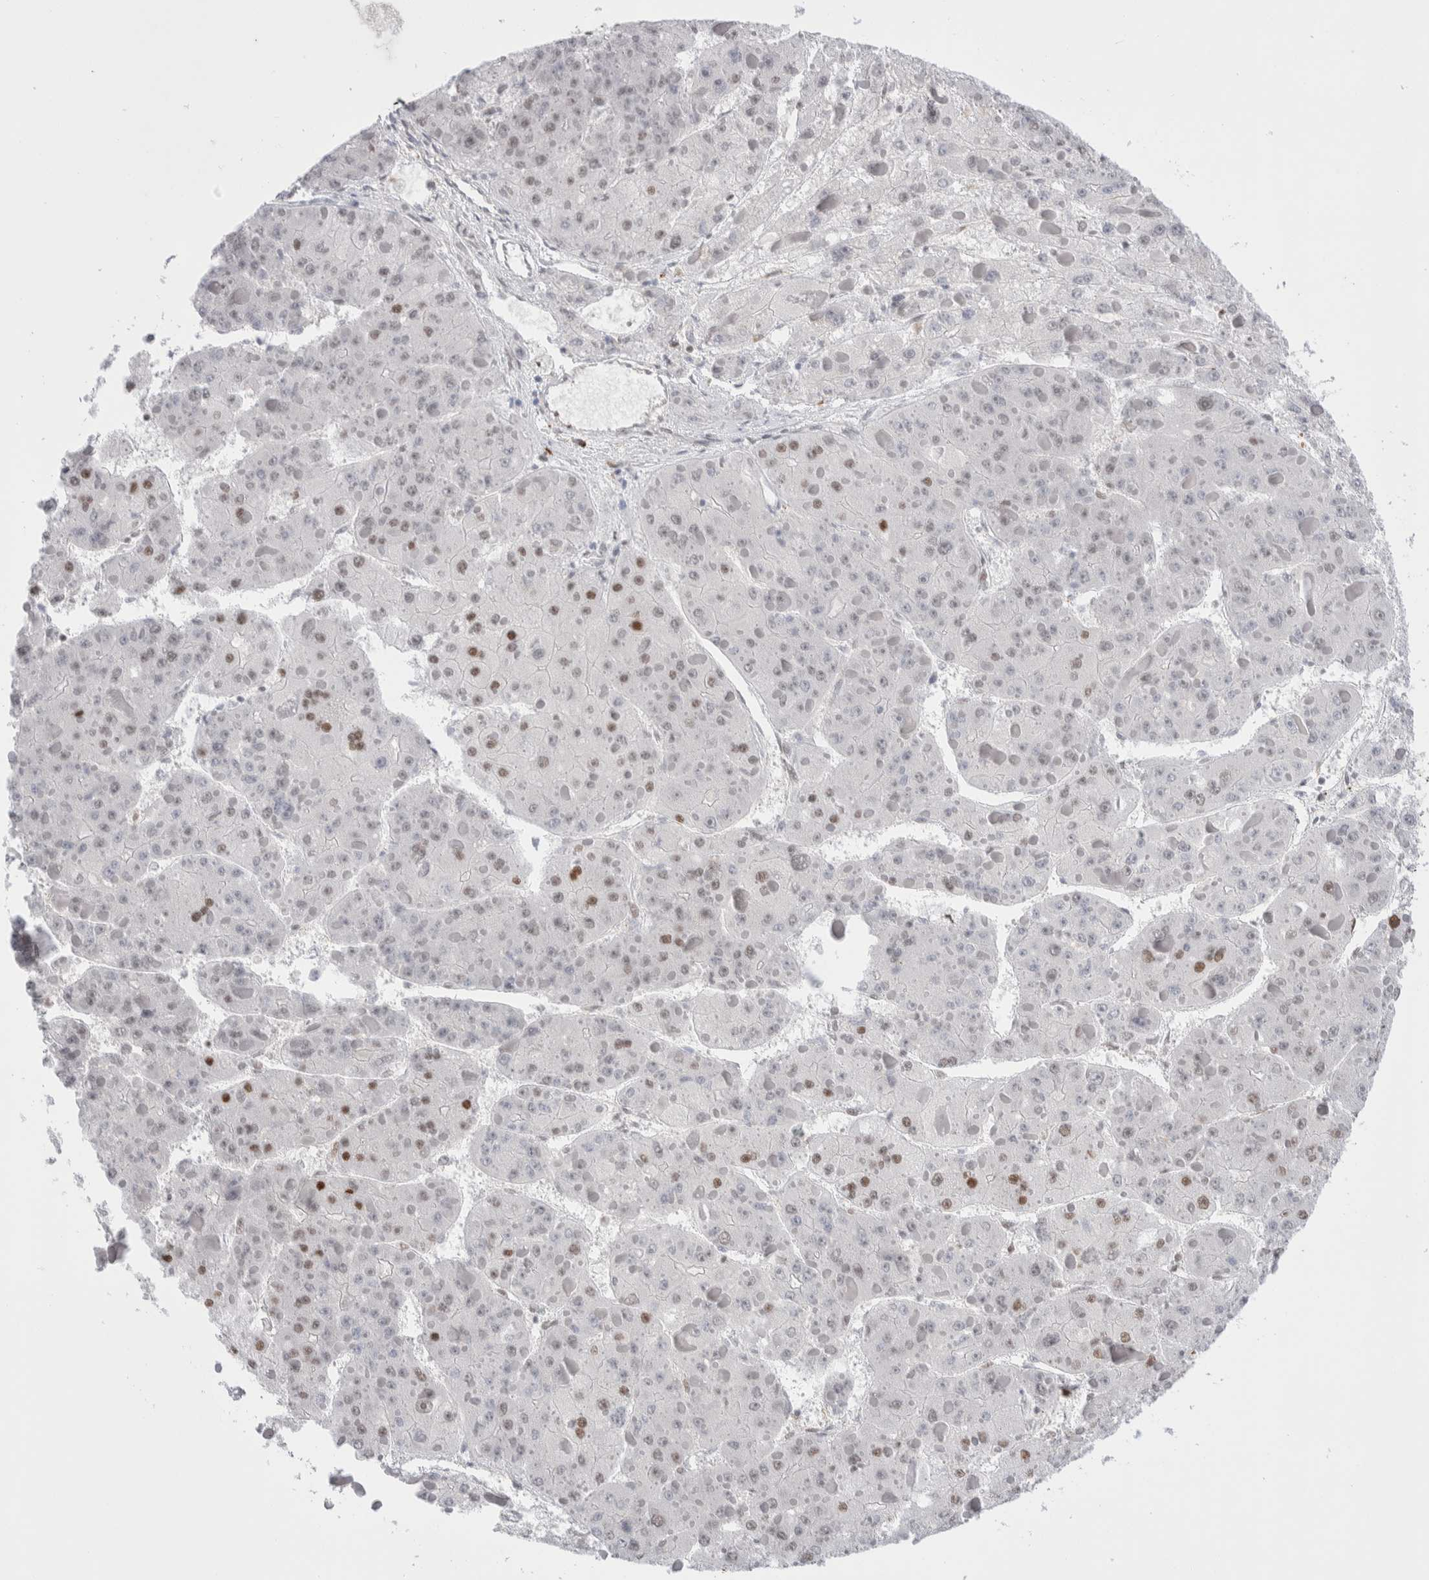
{"staining": {"intensity": "negative", "quantity": "none", "location": "none"}, "tissue": "liver cancer", "cell_type": "Tumor cells", "image_type": "cancer", "snomed": [{"axis": "morphology", "description": "Carcinoma, Hepatocellular, NOS"}, {"axis": "topography", "description": "Liver"}], "caption": "Tumor cells are negative for brown protein staining in liver hepatocellular carcinoma.", "gene": "RNASEK-C17orf49", "patient": {"sex": "female", "age": 73}}